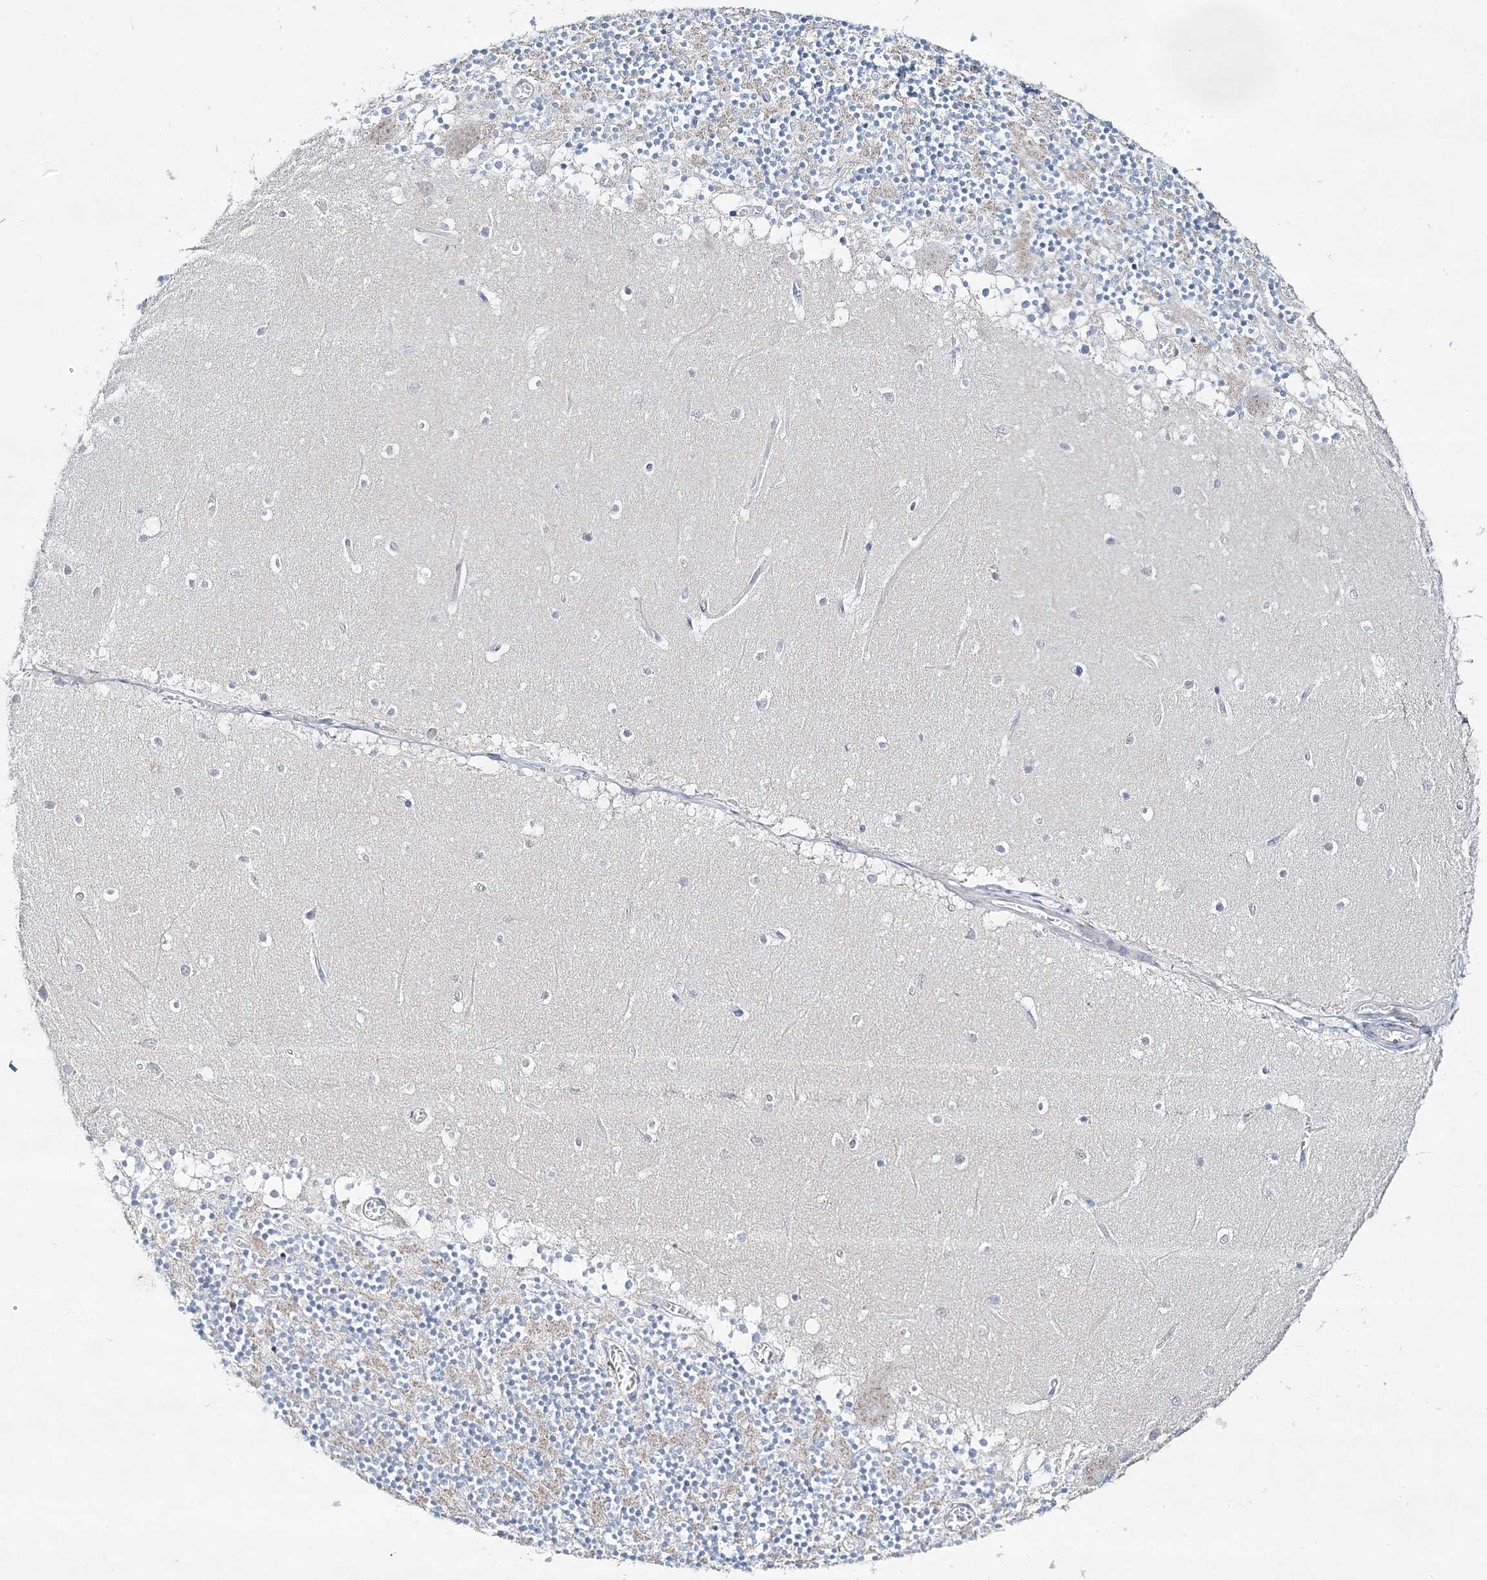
{"staining": {"intensity": "negative", "quantity": "none", "location": "none"}, "tissue": "cerebellum", "cell_type": "Cells in granular layer", "image_type": "normal", "snomed": [{"axis": "morphology", "description": "Normal tissue, NOS"}, {"axis": "topography", "description": "Cerebellum"}], "caption": "Cells in granular layer show no significant positivity in unremarkable cerebellum. (Stains: DAB immunohistochemistry with hematoxylin counter stain, Microscopy: brightfield microscopy at high magnification).", "gene": "ADGRL1", "patient": {"sex": "female", "age": 28}}